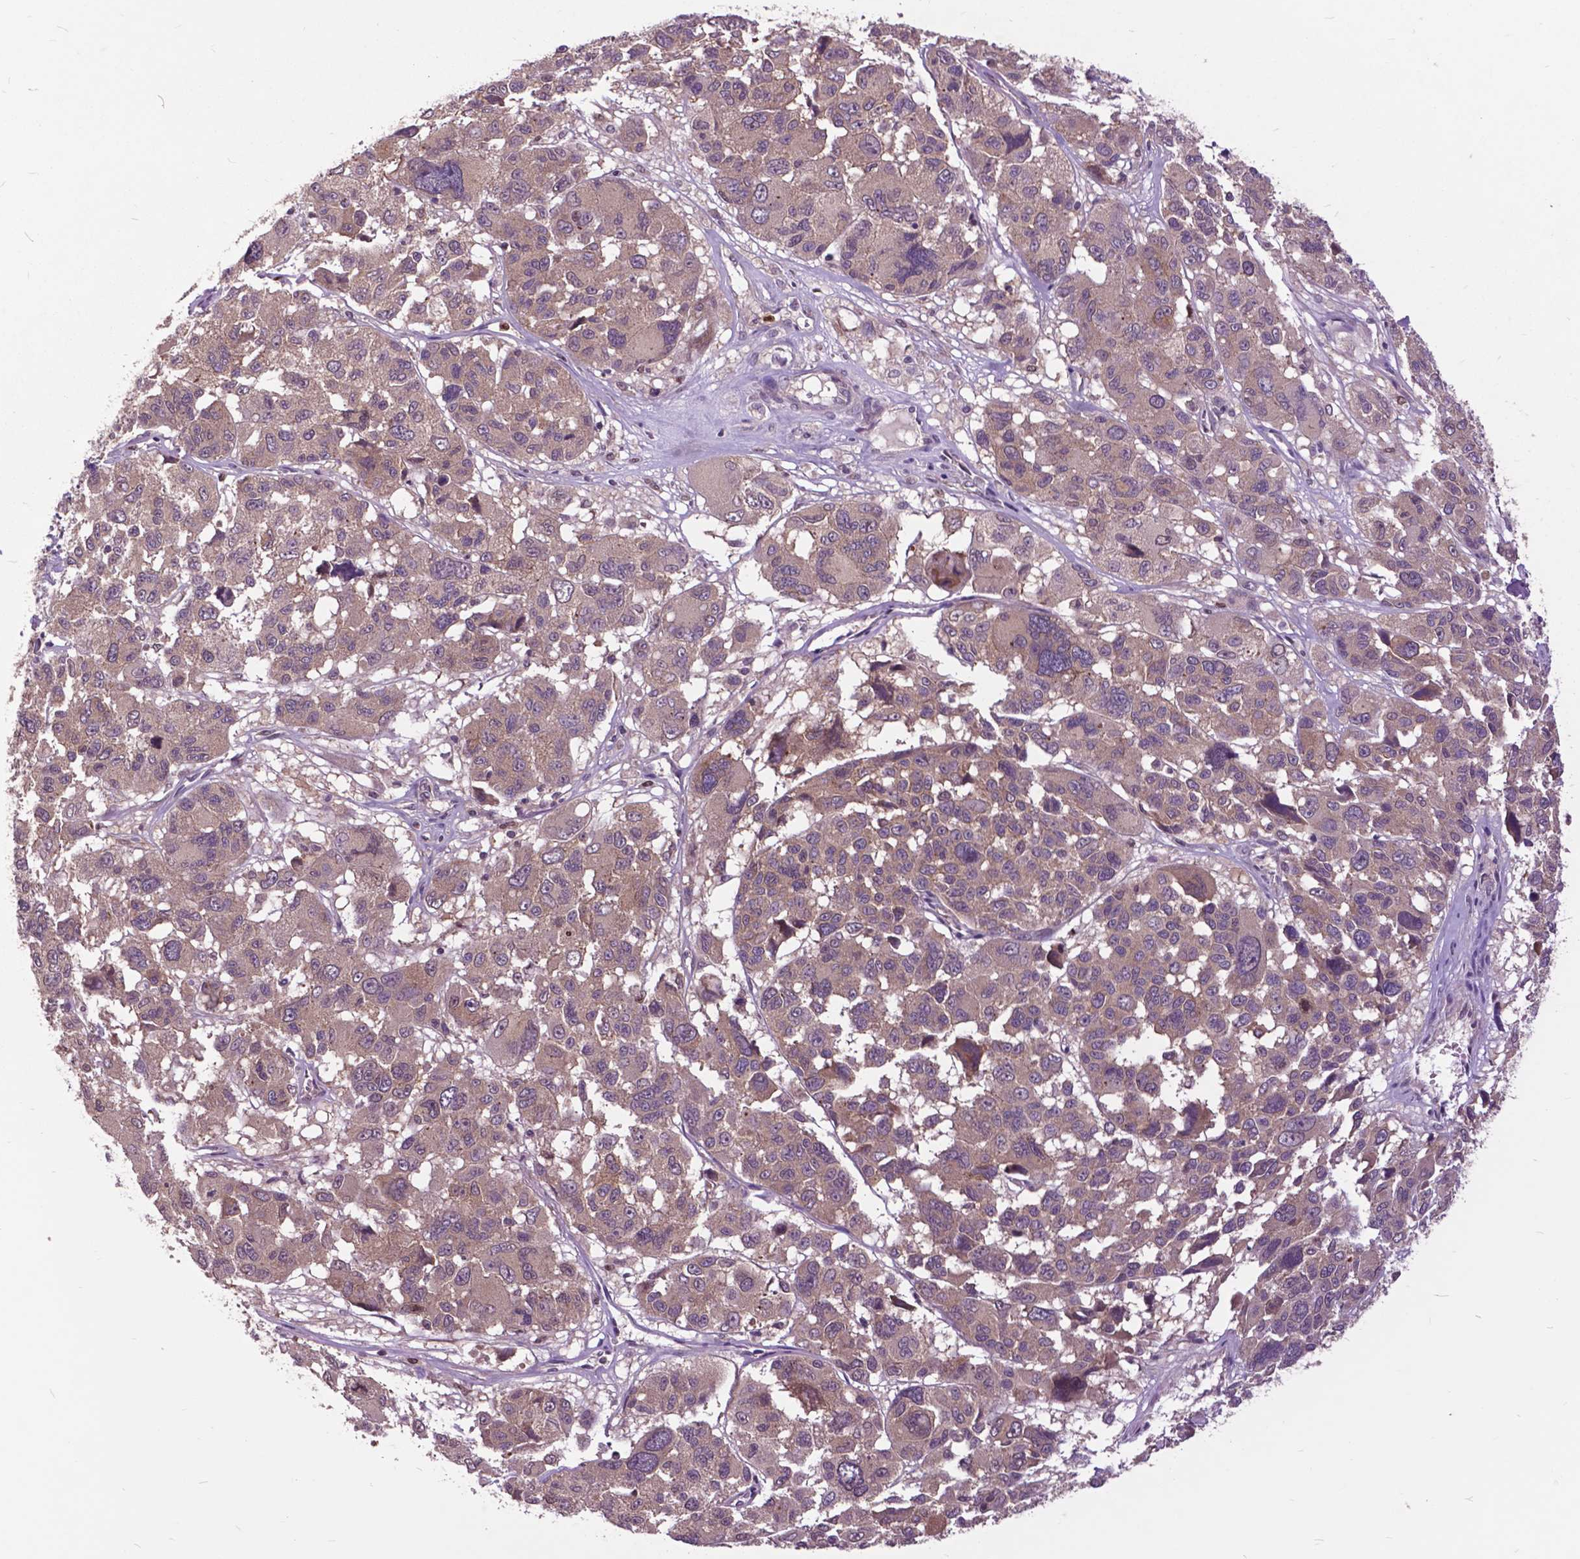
{"staining": {"intensity": "weak", "quantity": ">75%", "location": "cytoplasmic/membranous"}, "tissue": "melanoma", "cell_type": "Tumor cells", "image_type": "cancer", "snomed": [{"axis": "morphology", "description": "Malignant melanoma, NOS"}, {"axis": "topography", "description": "Skin"}], "caption": "A micrograph of malignant melanoma stained for a protein exhibits weak cytoplasmic/membranous brown staining in tumor cells.", "gene": "ARAF", "patient": {"sex": "female", "age": 66}}